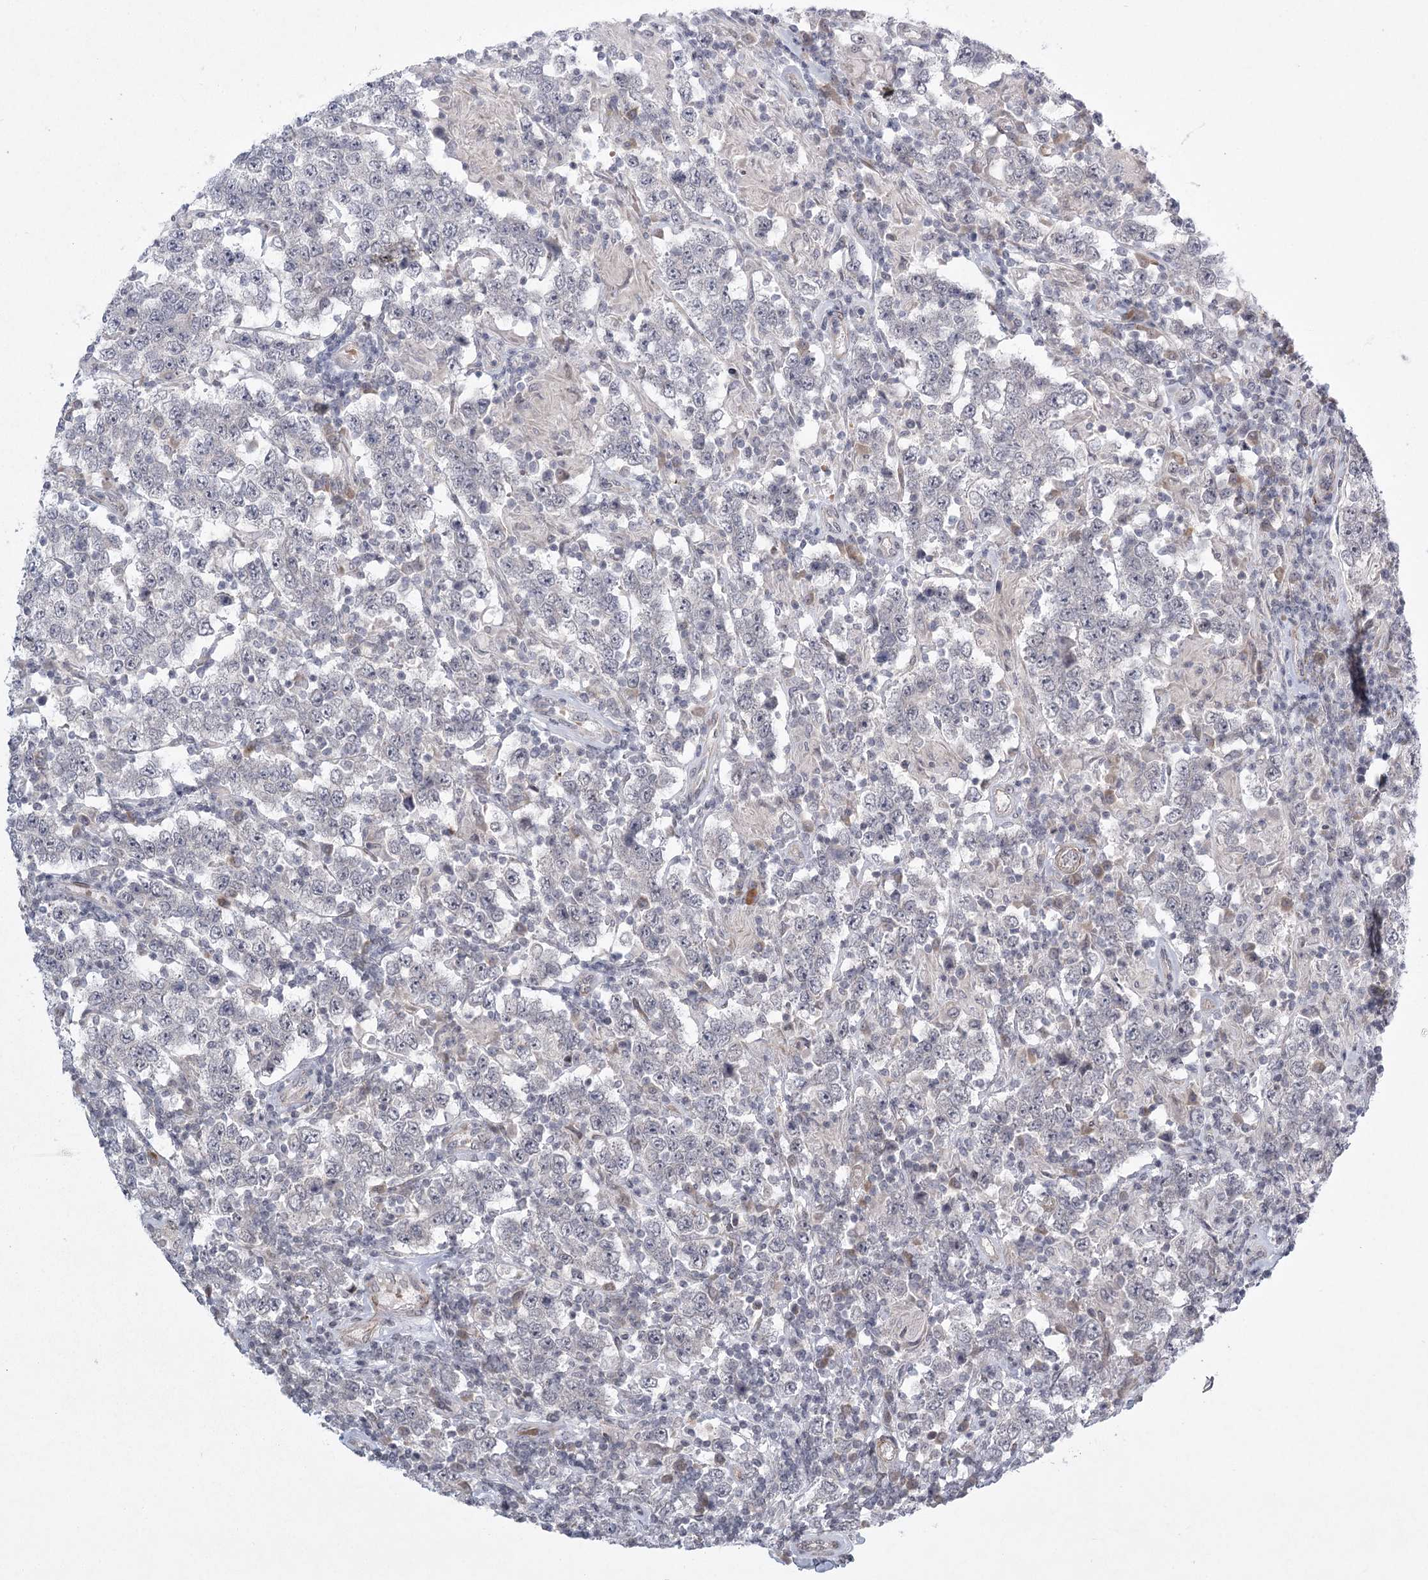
{"staining": {"intensity": "negative", "quantity": "none", "location": "none"}, "tissue": "testis cancer", "cell_type": "Tumor cells", "image_type": "cancer", "snomed": [{"axis": "morphology", "description": "Normal tissue, NOS"}, {"axis": "morphology", "description": "Urothelial carcinoma, High grade"}, {"axis": "morphology", "description": "Seminoma, NOS"}, {"axis": "morphology", "description": "Carcinoma, Embryonal, NOS"}, {"axis": "topography", "description": "Urinary bladder"}, {"axis": "topography", "description": "Testis"}], "caption": "This micrograph is of testis cancer (seminoma) stained with IHC to label a protein in brown with the nuclei are counter-stained blue. There is no staining in tumor cells.", "gene": "MEPE", "patient": {"sex": "male", "age": 41}}